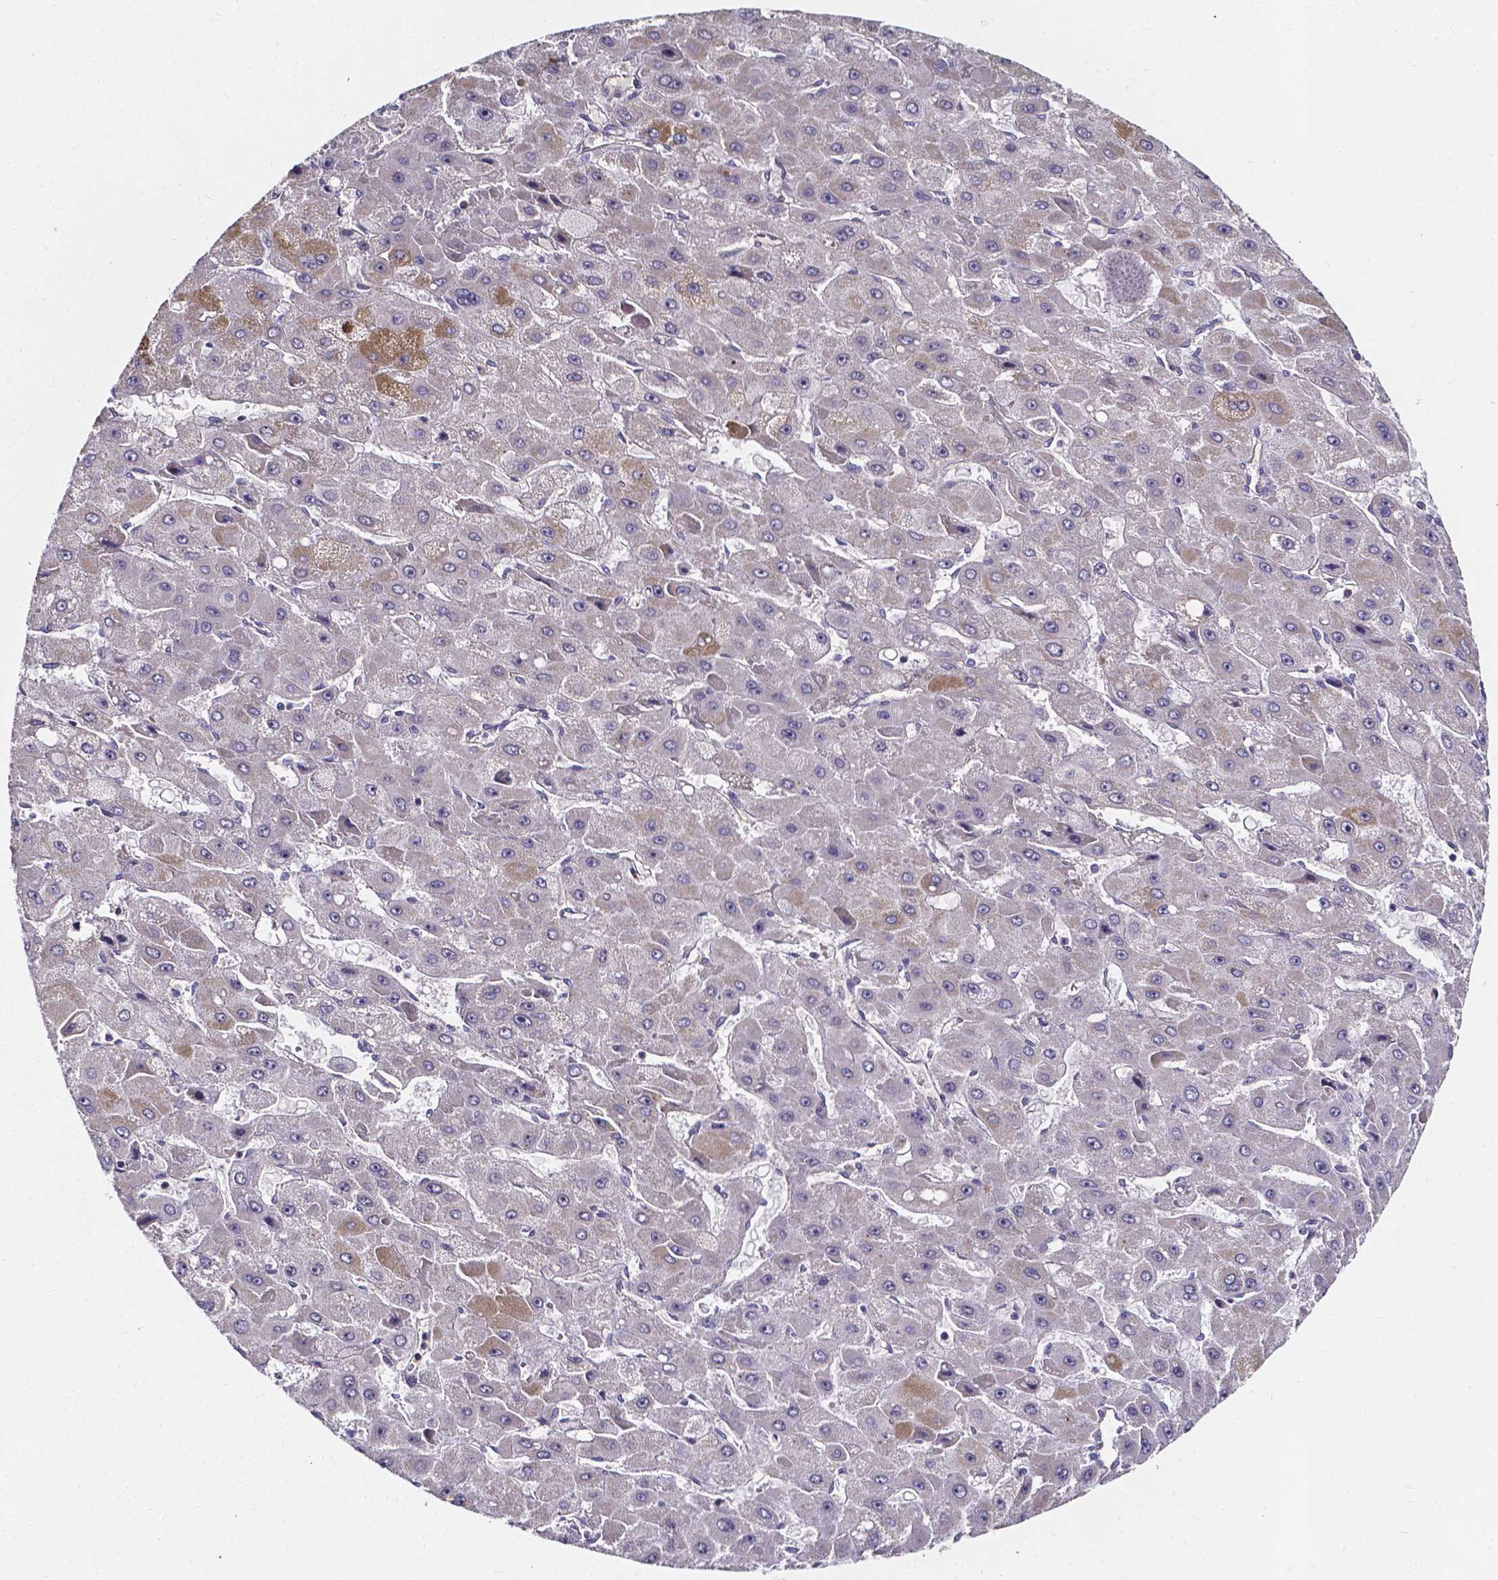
{"staining": {"intensity": "moderate", "quantity": "<25%", "location": "cytoplasmic/membranous"}, "tissue": "liver cancer", "cell_type": "Tumor cells", "image_type": "cancer", "snomed": [{"axis": "morphology", "description": "Carcinoma, Hepatocellular, NOS"}, {"axis": "topography", "description": "Liver"}], "caption": "Human liver cancer stained with a protein marker shows moderate staining in tumor cells.", "gene": "THEMIS", "patient": {"sex": "female", "age": 25}}